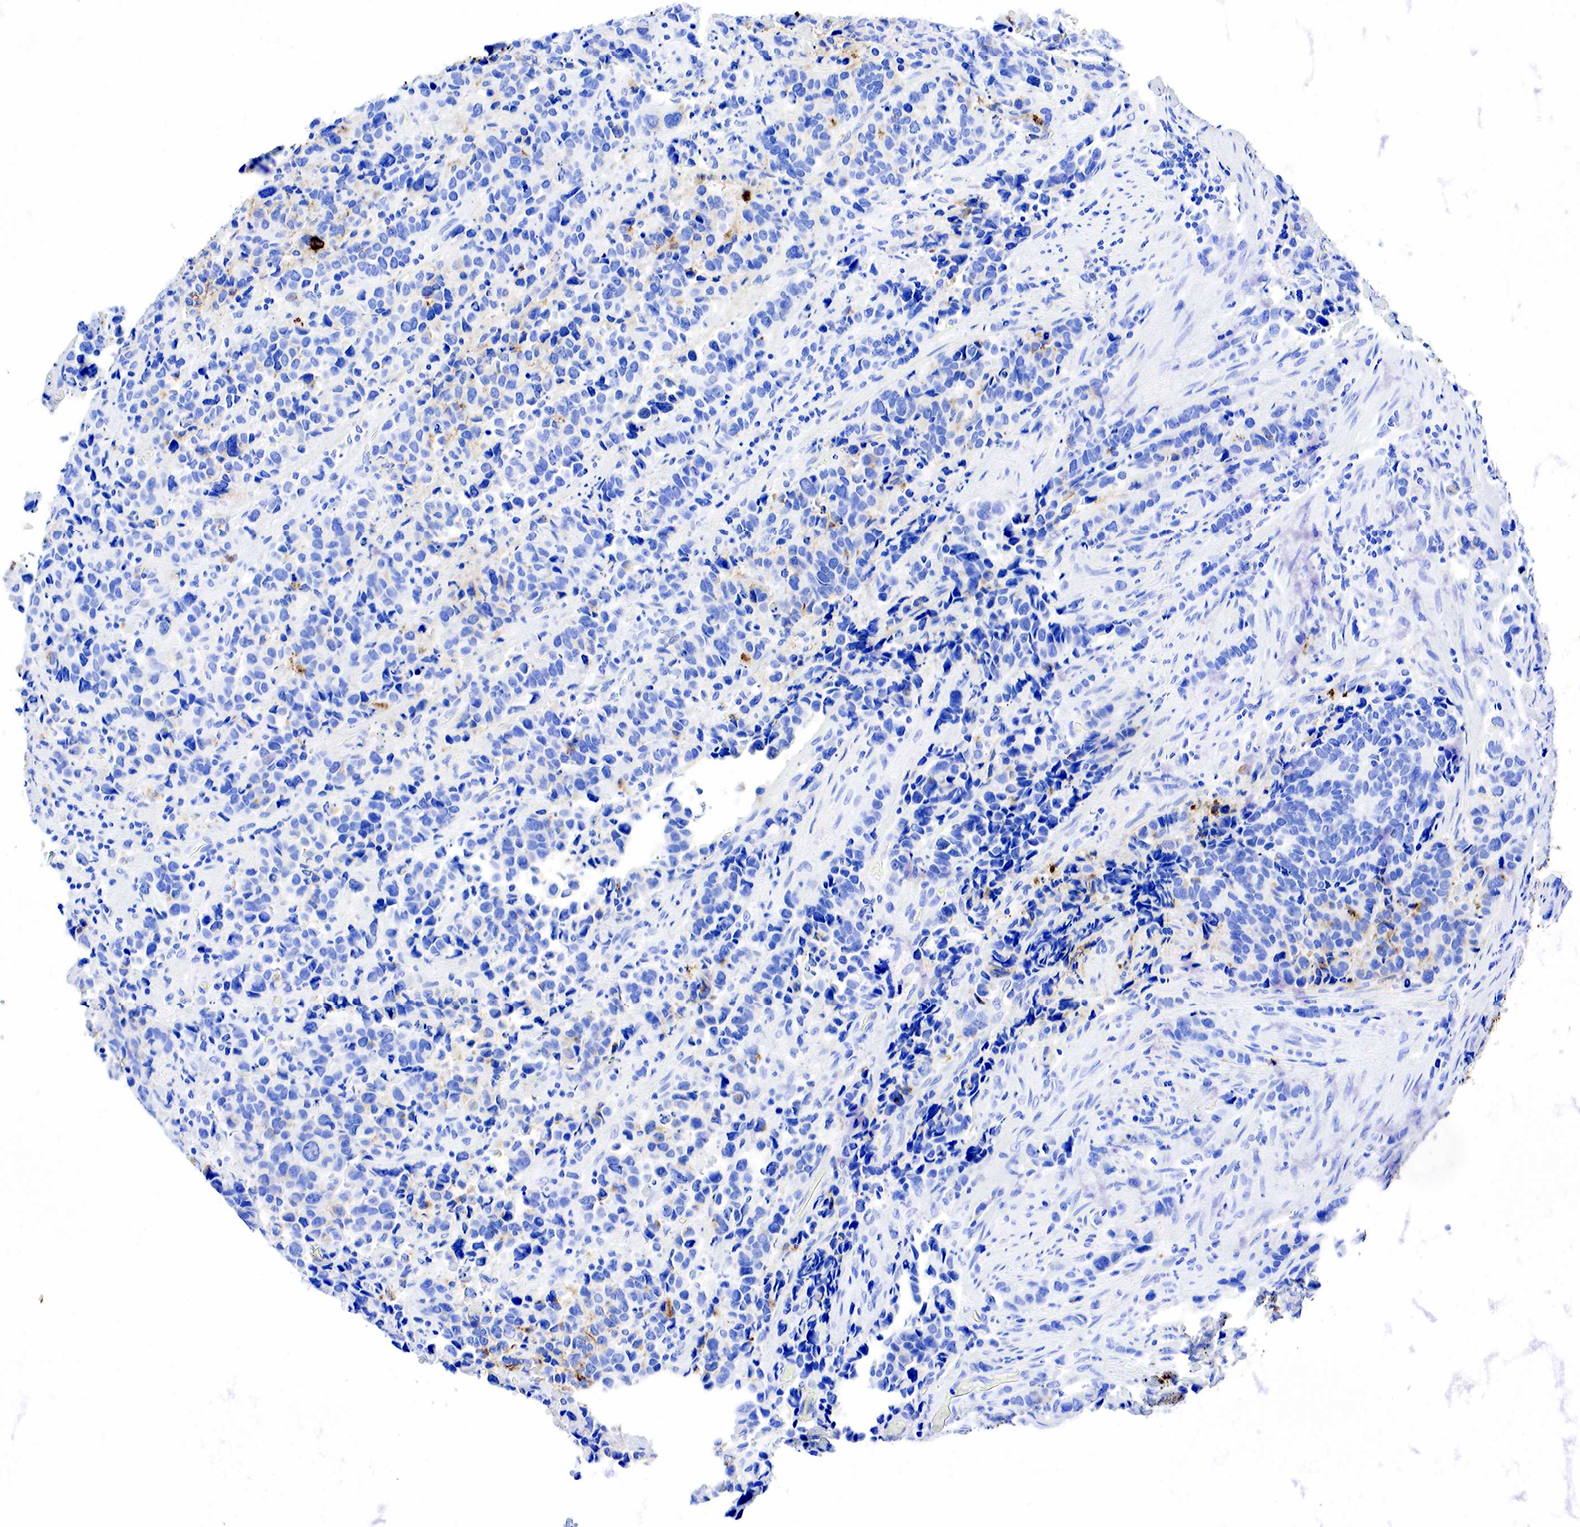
{"staining": {"intensity": "negative", "quantity": "none", "location": "none"}, "tissue": "stomach cancer", "cell_type": "Tumor cells", "image_type": "cancer", "snomed": [{"axis": "morphology", "description": "Adenocarcinoma, NOS"}, {"axis": "topography", "description": "Stomach, upper"}], "caption": "Immunohistochemical staining of stomach adenocarcinoma shows no significant staining in tumor cells. (Brightfield microscopy of DAB immunohistochemistry (IHC) at high magnification).", "gene": "FUT4", "patient": {"sex": "male", "age": 71}}